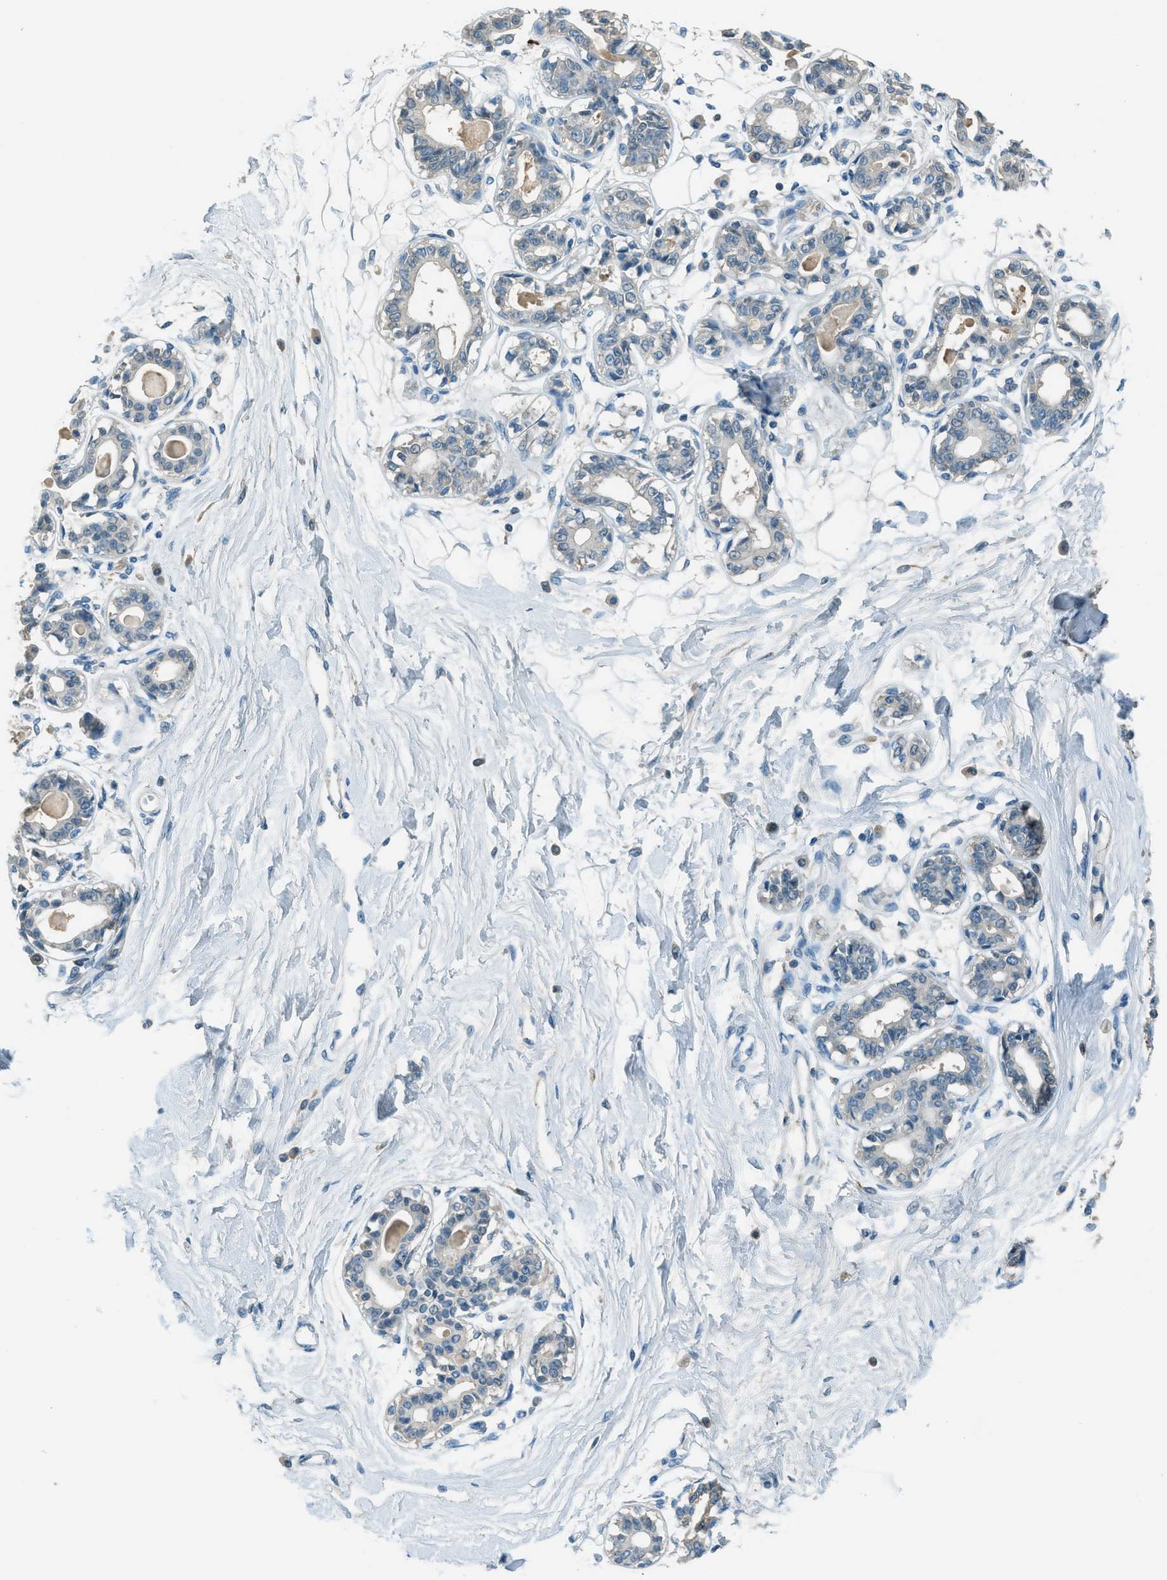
{"staining": {"intensity": "negative", "quantity": "none", "location": "none"}, "tissue": "breast", "cell_type": "Adipocytes", "image_type": "normal", "snomed": [{"axis": "morphology", "description": "Normal tissue, NOS"}, {"axis": "topography", "description": "Breast"}], "caption": "IHC histopathology image of unremarkable breast: human breast stained with DAB (3,3'-diaminobenzidine) displays no significant protein staining in adipocytes.", "gene": "MSLN", "patient": {"sex": "female", "age": 45}}